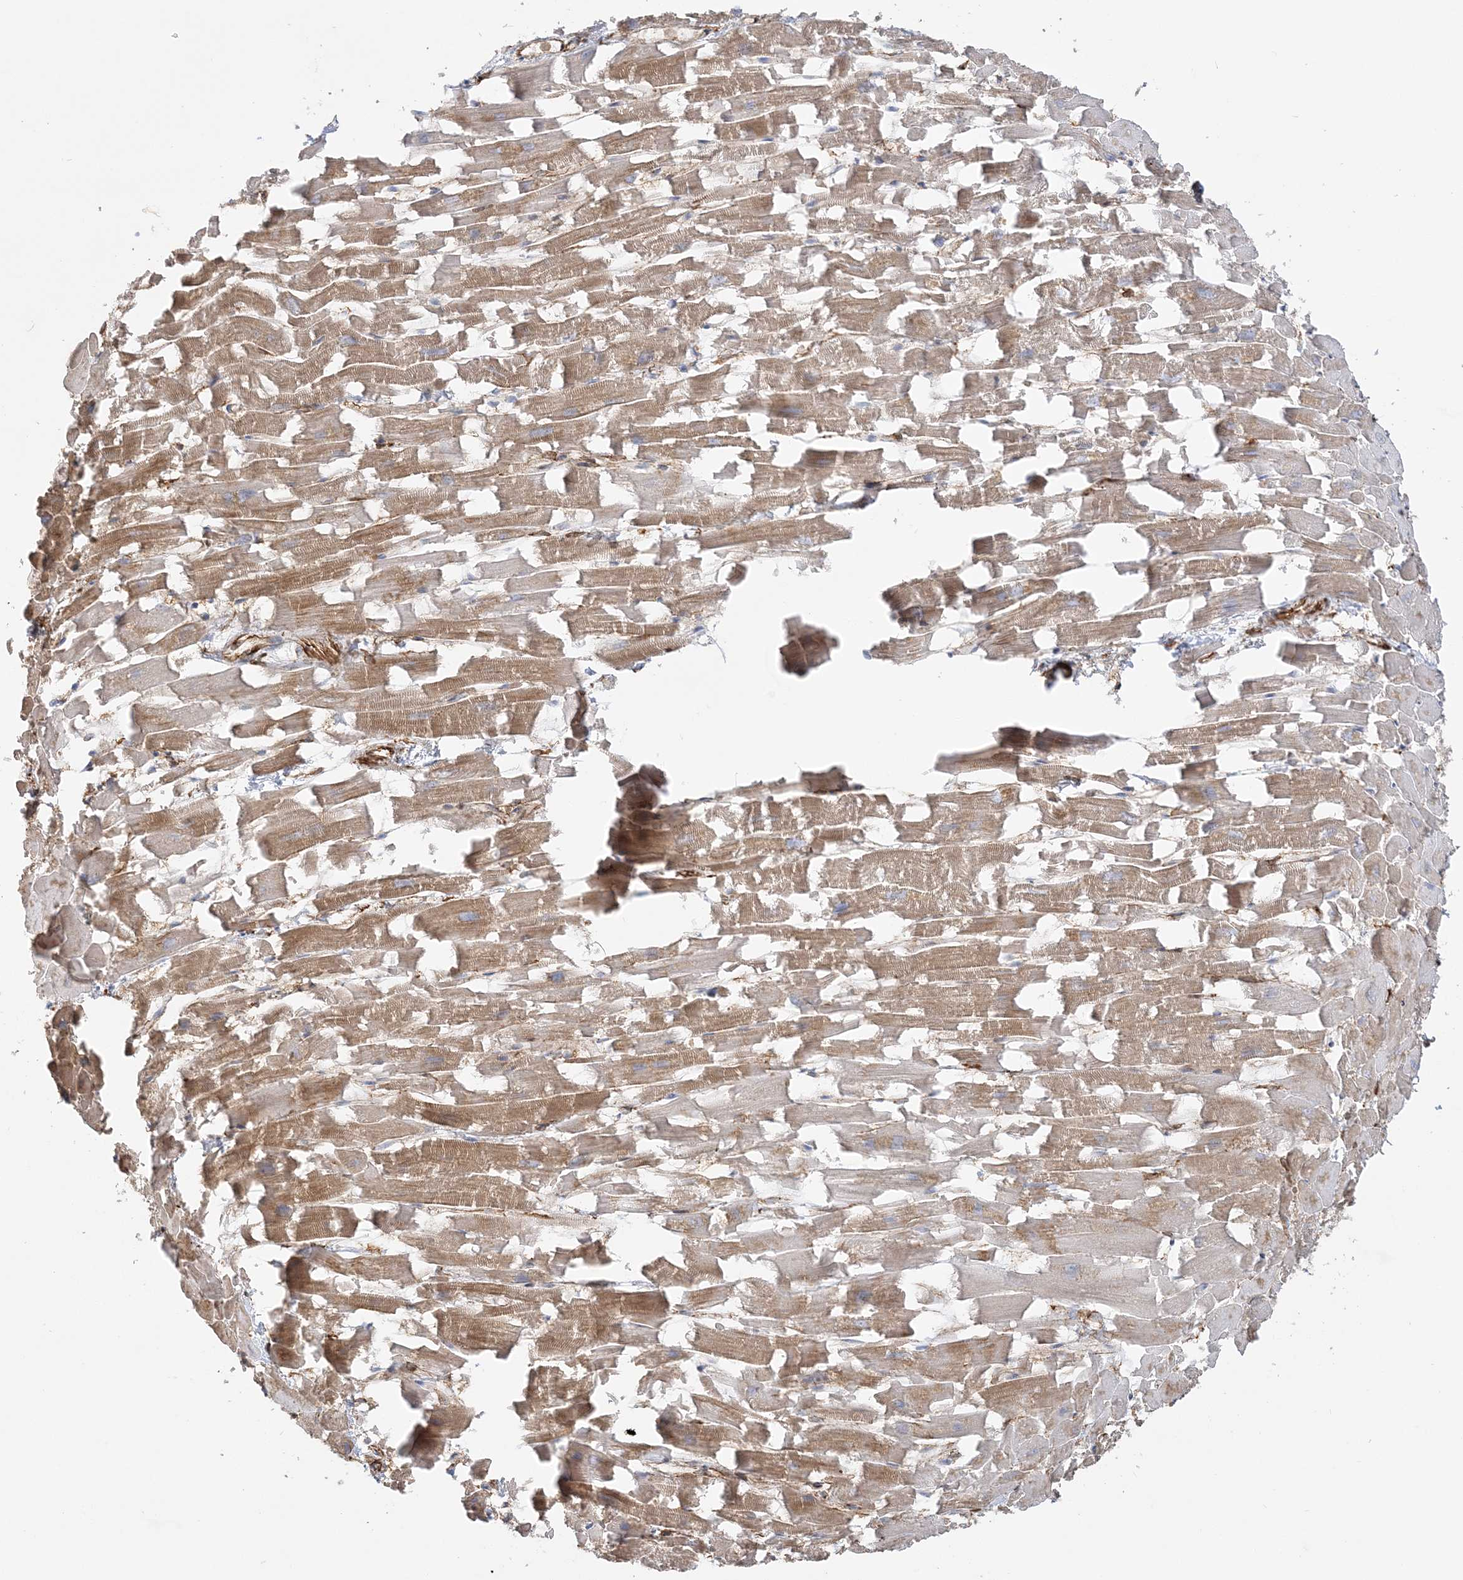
{"staining": {"intensity": "moderate", "quantity": ">75%", "location": "cytoplasmic/membranous"}, "tissue": "heart muscle", "cell_type": "Cardiomyocytes", "image_type": "normal", "snomed": [{"axis": "morphology", "description": "Normal tissue, NOS"}, {"axis": "topography", "description": "Heart"}], "caption": "A medium amount of moderate cytoplasmic/membranous positivity is seen in approximately >75% of cardiomyocytes in normal heart muscle. Using DAB (brown) and hematoxylin (blue) stains, captured at high magnification using brightfield microscopy.", "gene": "SCLT1", "patient": {"sex": "female", "age": 64}}